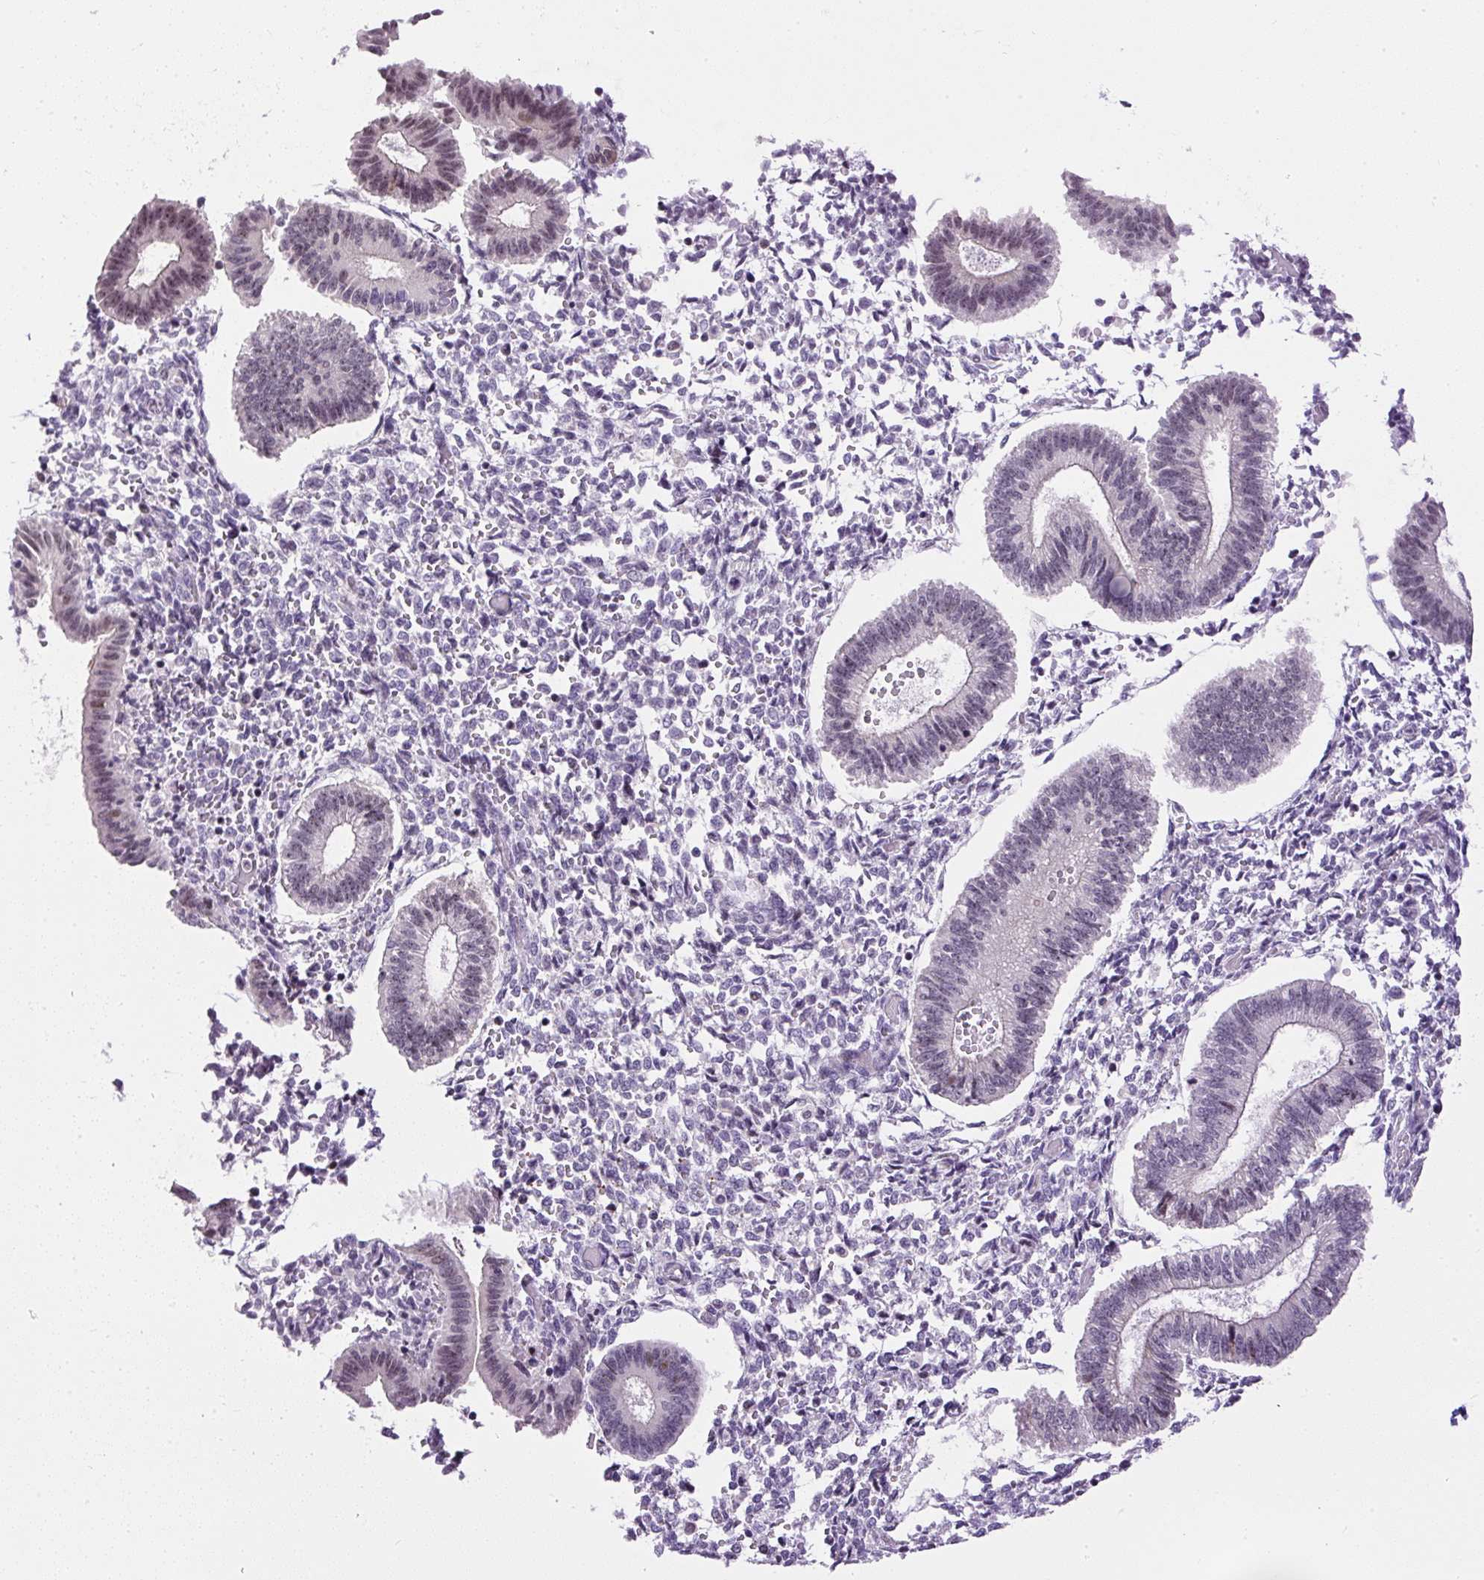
{"staining": {"intensity": "moderate", "quantity": "<25%", "location": "nuclear"}, "tissue": "endometrium", "cell_type": "Cells in endometrial stroma", "image_type": "normal", "snomed": [{"axis": "morphology", "description": "Normal tissue, NOS"}, {"axis": "topography", "description": "Endometrium"}], "caption": "Immunohistochemical staining of benign human endometrium displays <25% levels of moderate nuclear protein staining in approximately <25% of cells in endometrial stroma. (Brightfield microscopy of DAB IHC at high magnification).", "gene": "ARHGEF18", "patient": {"sex": "female", "age": 25}}